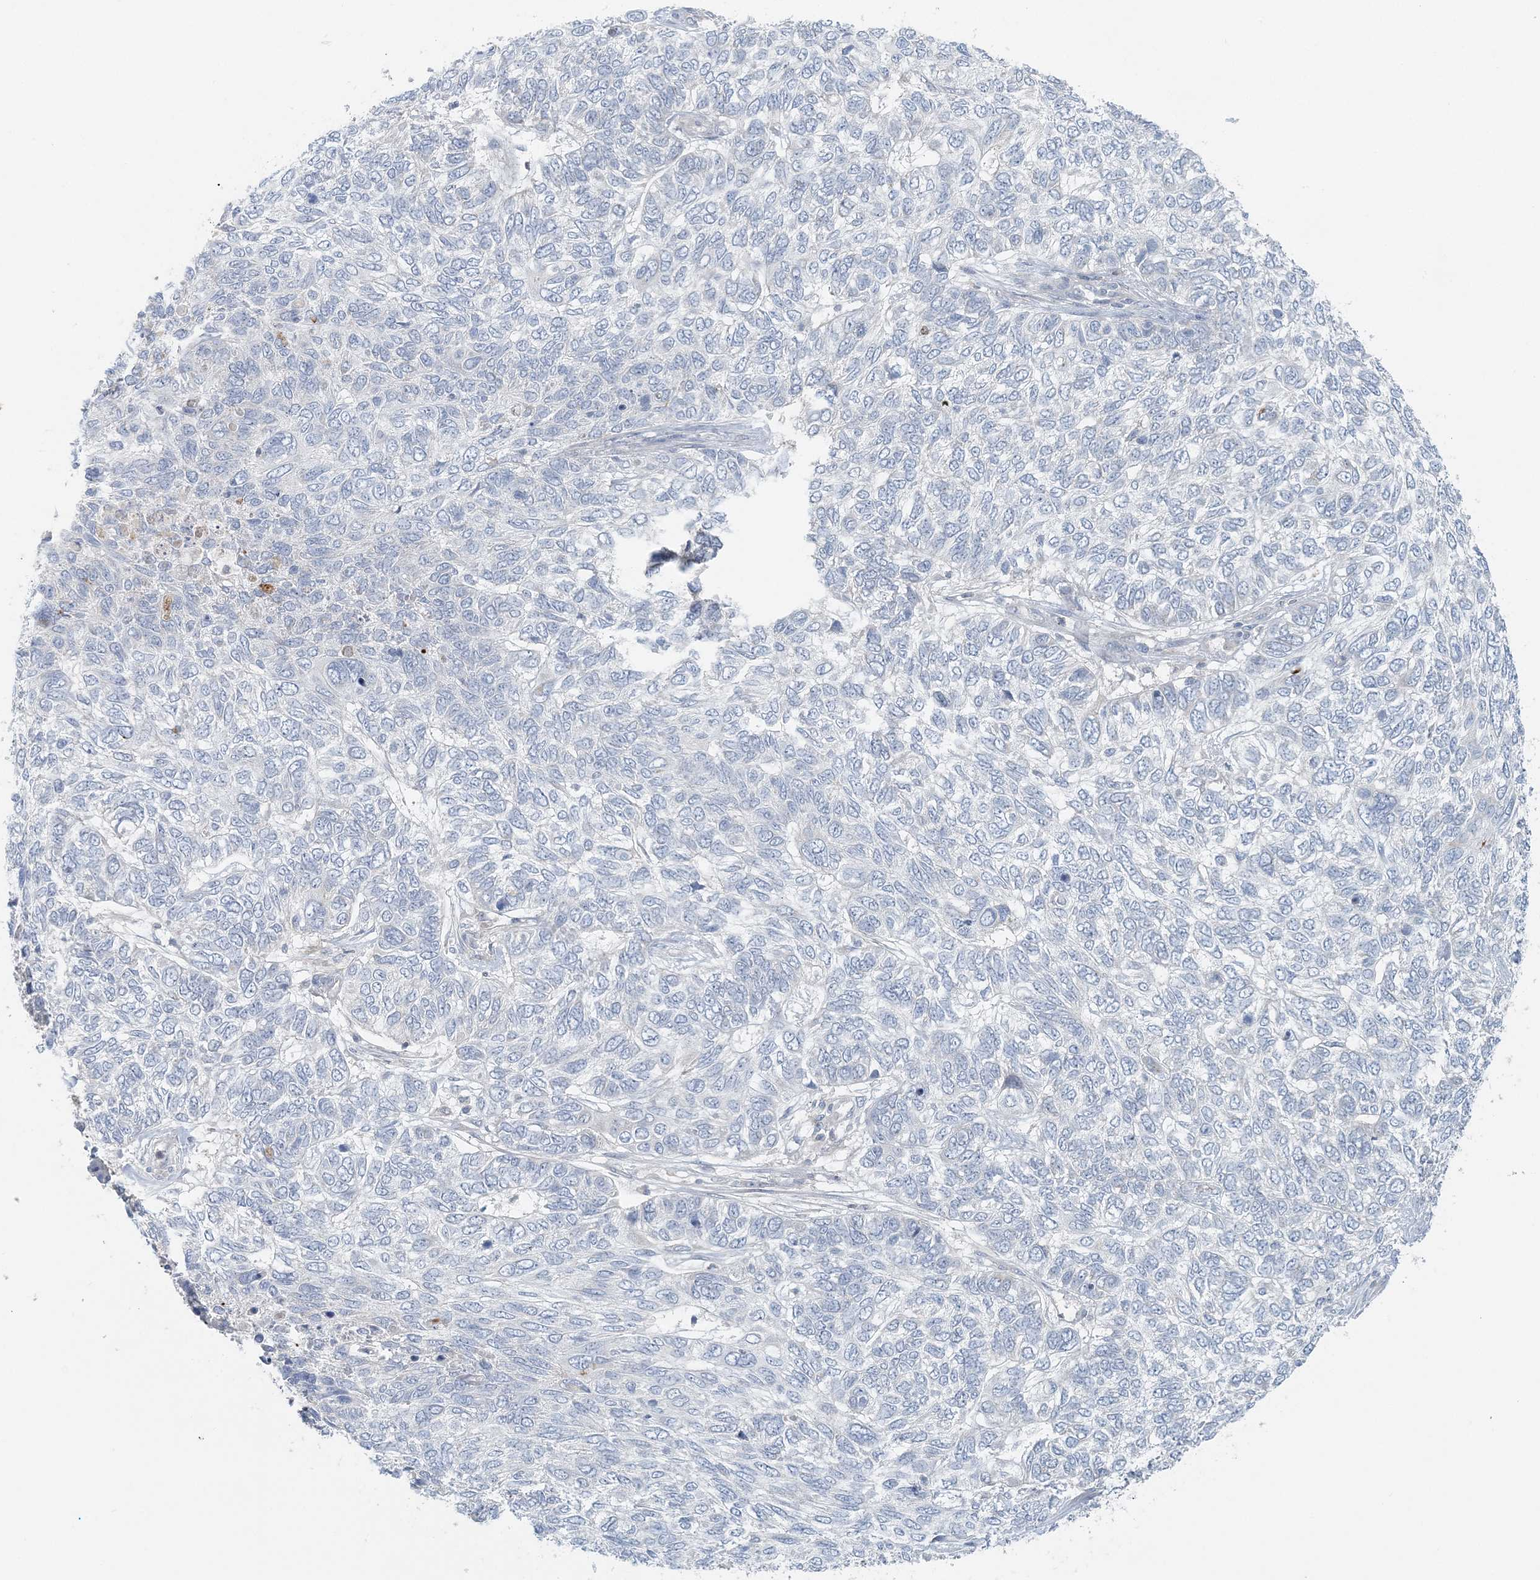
{"staining": {"intensity": "negative", "quantity": "none", "location": "none"}, "tissue": "skin cancer", "cell_type": "Tumor cells", "image_type": "cancer", "snomed": [{"axis": "morphology", "description": "Basal cell carcinoma"}, {"axis": "topography", "description": "Skin"}], "caption": "This micrograph is of skin cancer stained with immunohistochemistry (IHC) to label a protein in brown with the nuclei are counter-stained blue. There is no expression in tumor cells.", "gene": "NAA11", "patient": {"sex": "female", "age": 65}}